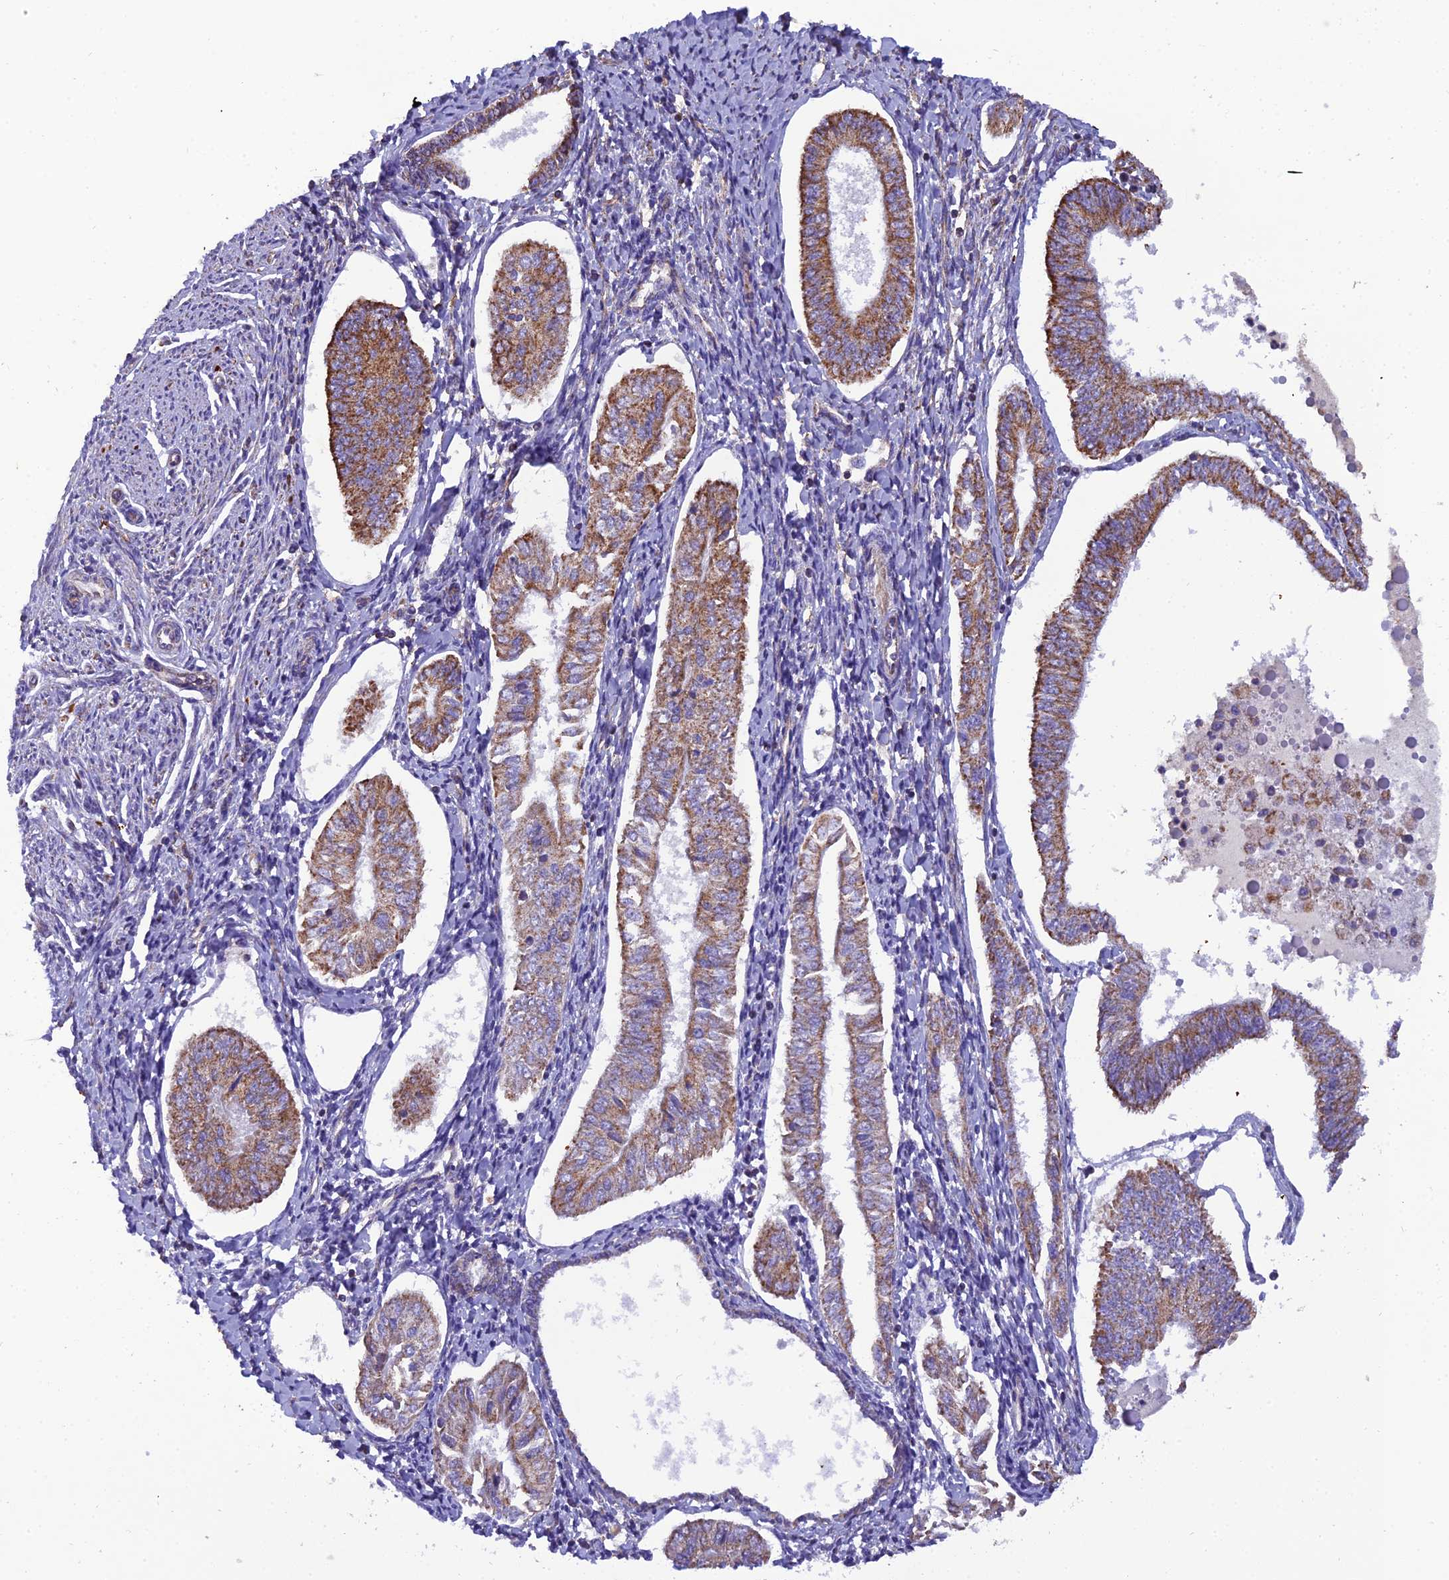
{"staining": {"intensity": "moderate", "quantity": ">75%", "location": "cytoplasmic/membranous"}, "tissue": "endometrial cancer", "cell_type": "Tumor cells", "image_type": "cancer", "snomed": [{"axis": "morphology", "description": "Adenocarcinoma, NOS"}, {"axis": "topography", "description": "Endometrium"}], "caption": "The photomicrograph reveals a brown stain indicating the presence of a protein in the cytoplasmic/membranous of tumor cells in endometrial cancer. (IHC, brightfield microscopy, high magnification).", "gene": "GPD1", "patient": {"sex": "female", "age": 58}}